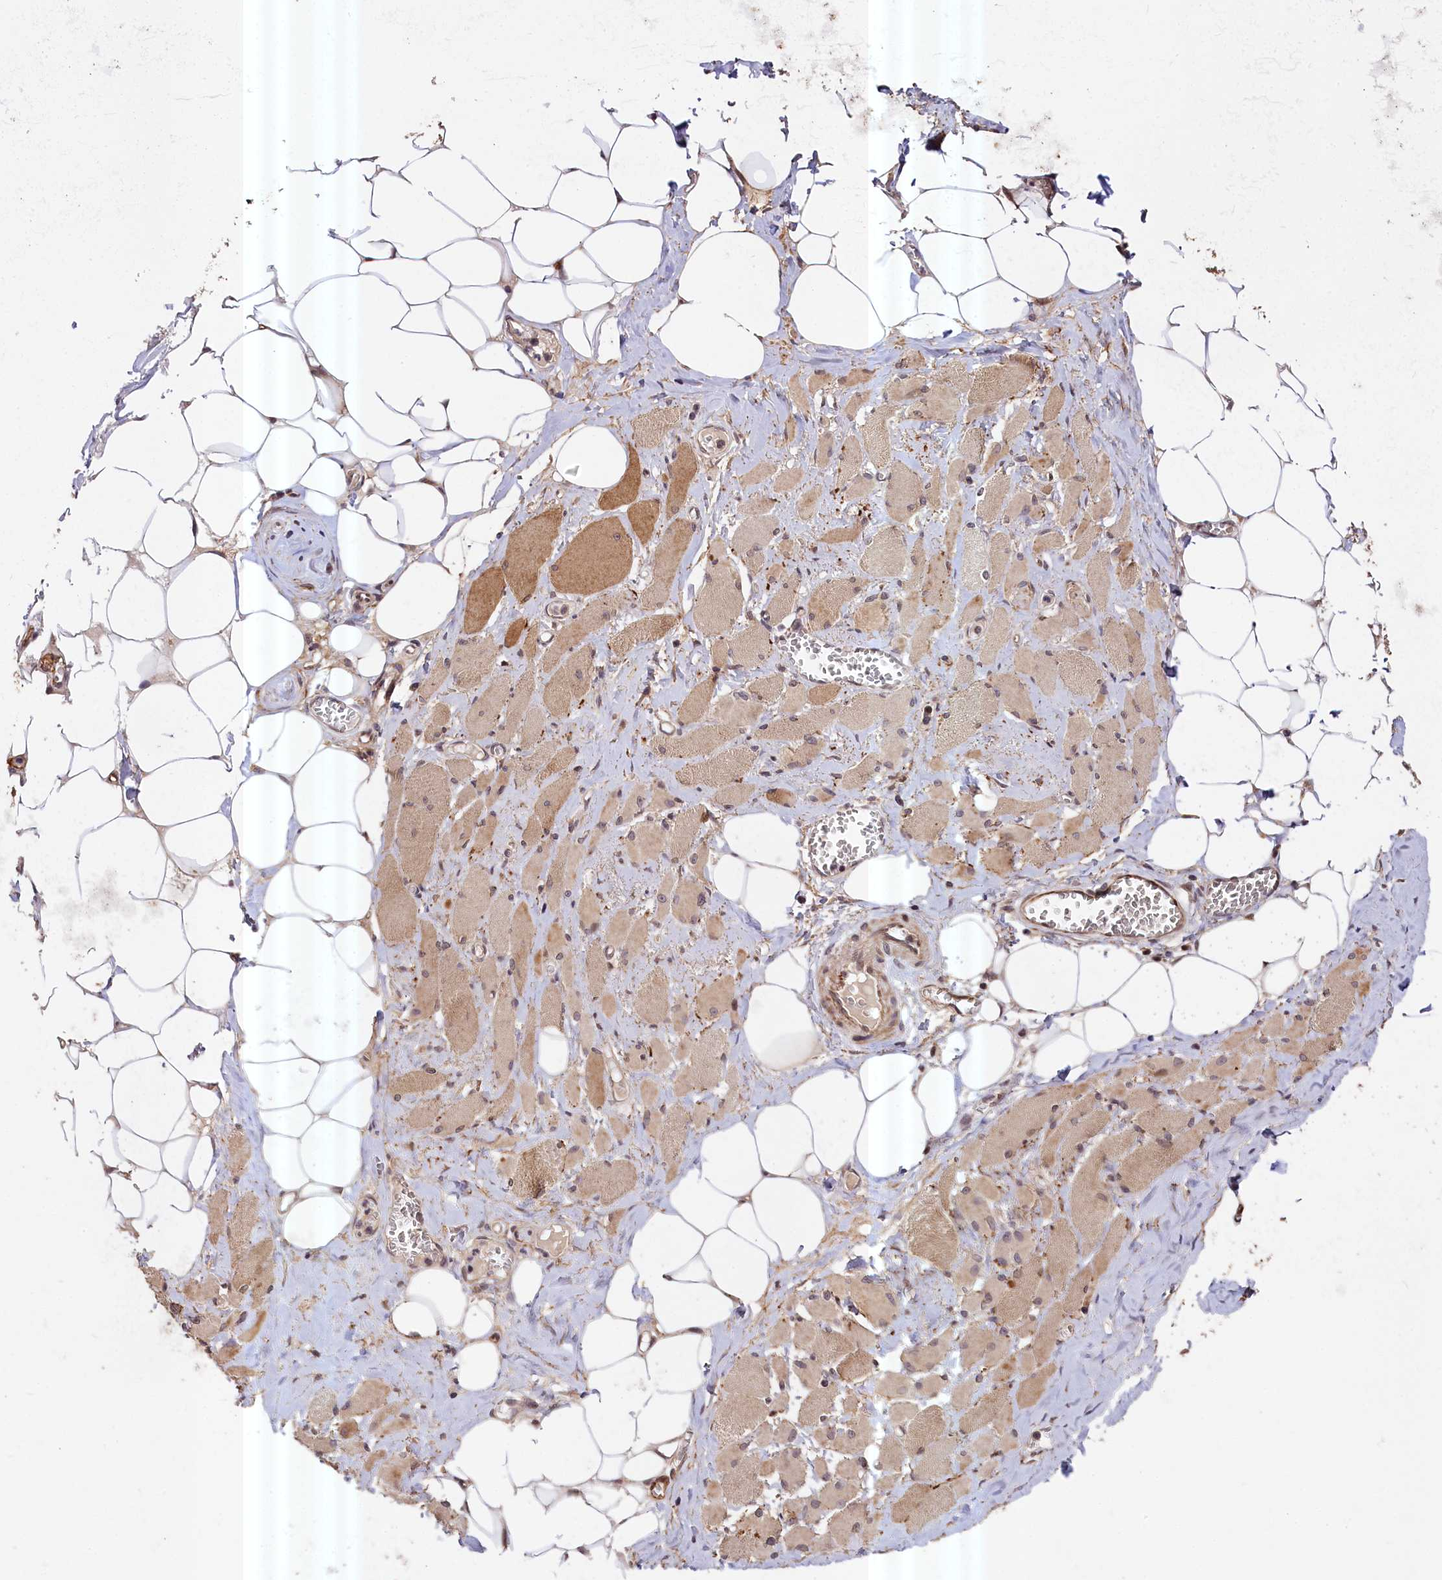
{"staining": {"intensity": "strong", "quantity": ">75%", "location": "cytoplasmic/membranous"}, "tissue": "skeletal muscle", "cell_type": "Myocytes", "image_type": "normal", "snomed": [{"axis": "morphology", "description": "Normal tissue, NOS"}, {"axis": "morphology", "description": "Basal cell carcinoma"}, {"axis": "topography", "description": "Skeletal muscle"}], "caption": "Protein analysis of normal skeletal muscle exhibits strong cytoplasmic/membranous expression in about >75% of myocytes.", "gene": "ZNF480", "patient": {"sex": "female", "age": 64}}